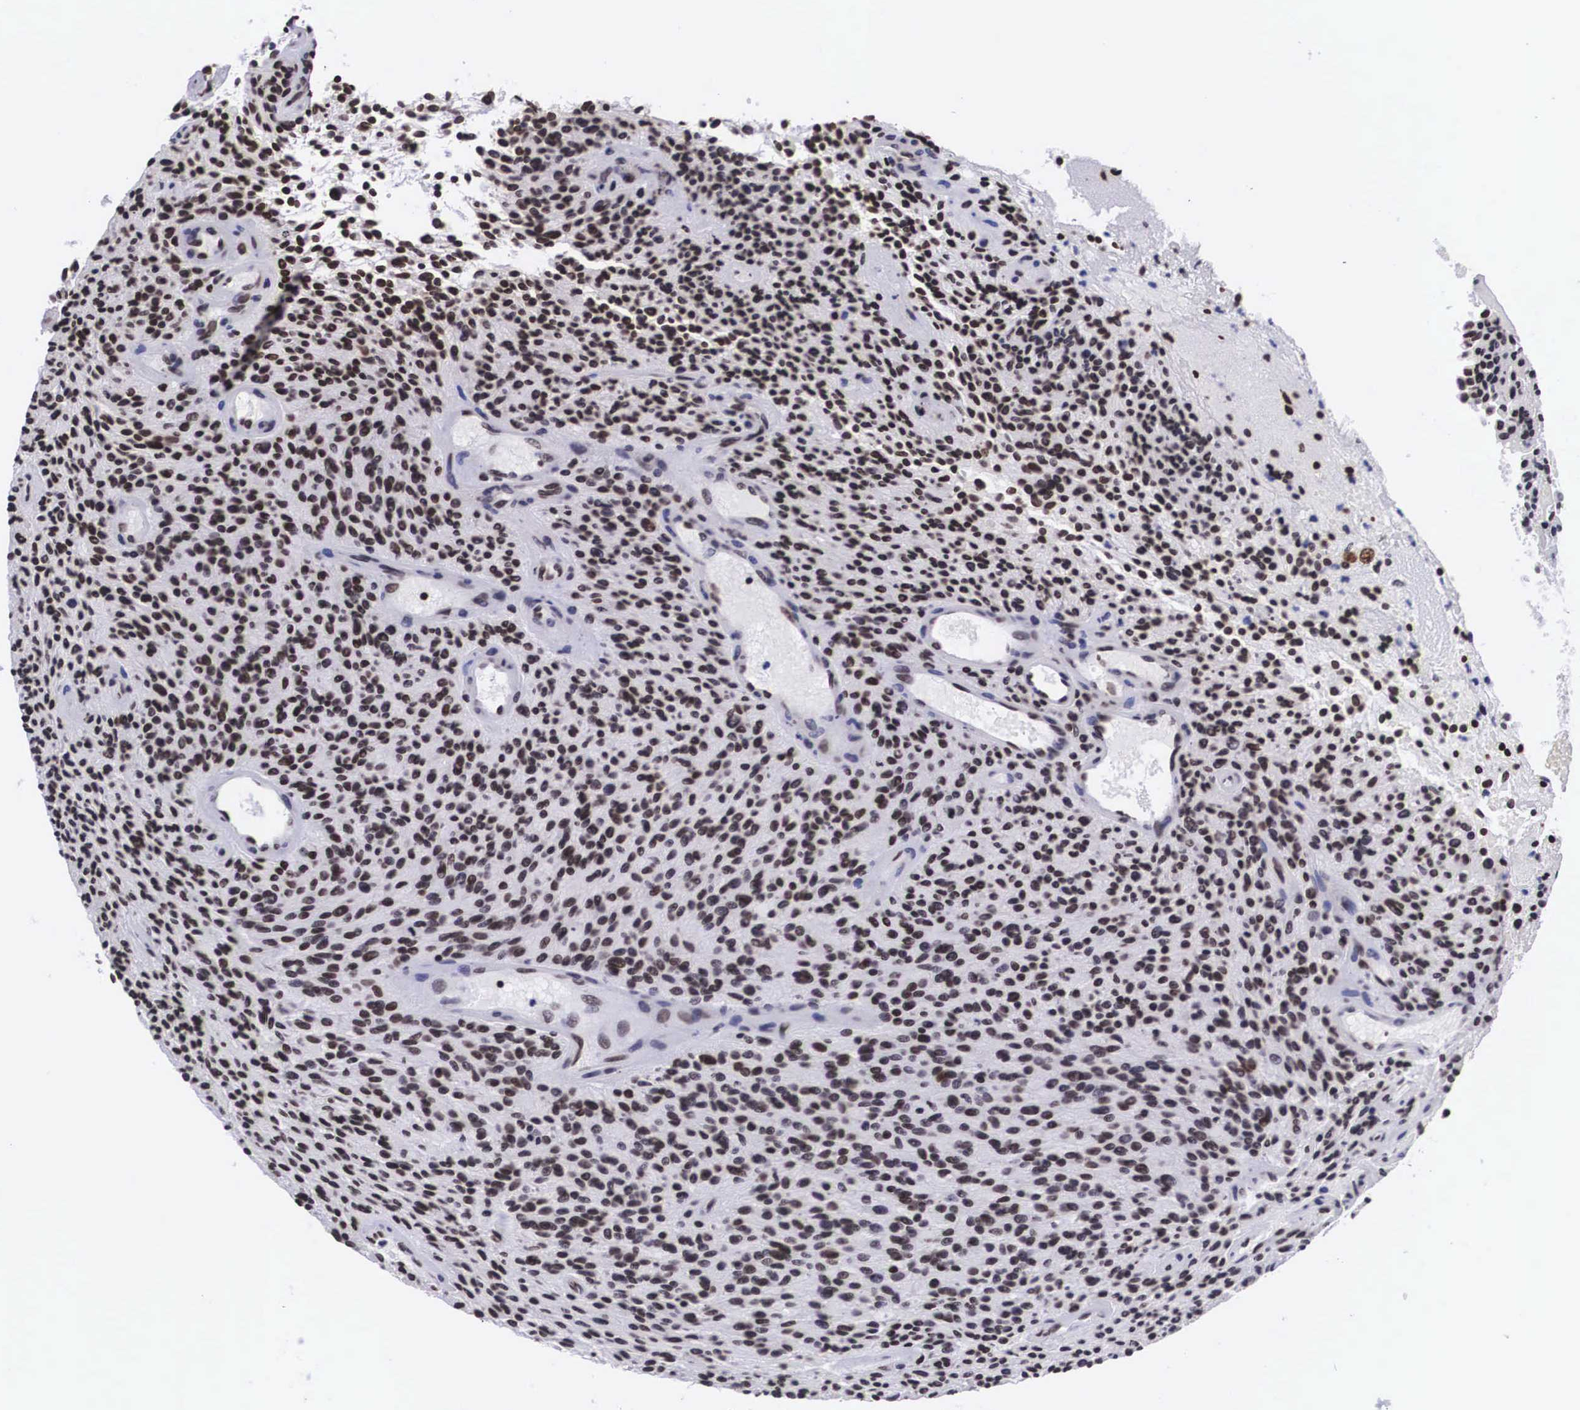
{"staining": {"intensity": "strong", "quantity": ">75%", "location": "nuclear"}, "tissue": "glioma", "cell_type": "Tumor cells", "image_type": "cancer", "snomed": [{"axis": "morphology", "description": "Glioma, malignant, High grade"}, {"axis": "topography", "description": "Brain"}], "caption": "DAB (3,3'-diaminobenzidine) immunohistochemical staining of human high-grade glioma (malignant) reveals strong nuclear protein staining in approximately >75% of tumor cells. (brown staining indicates protein expression, while blue staining denotes nuclei).", "gene": "MECP2", "patient": {"sex": "female", "age": 13}}